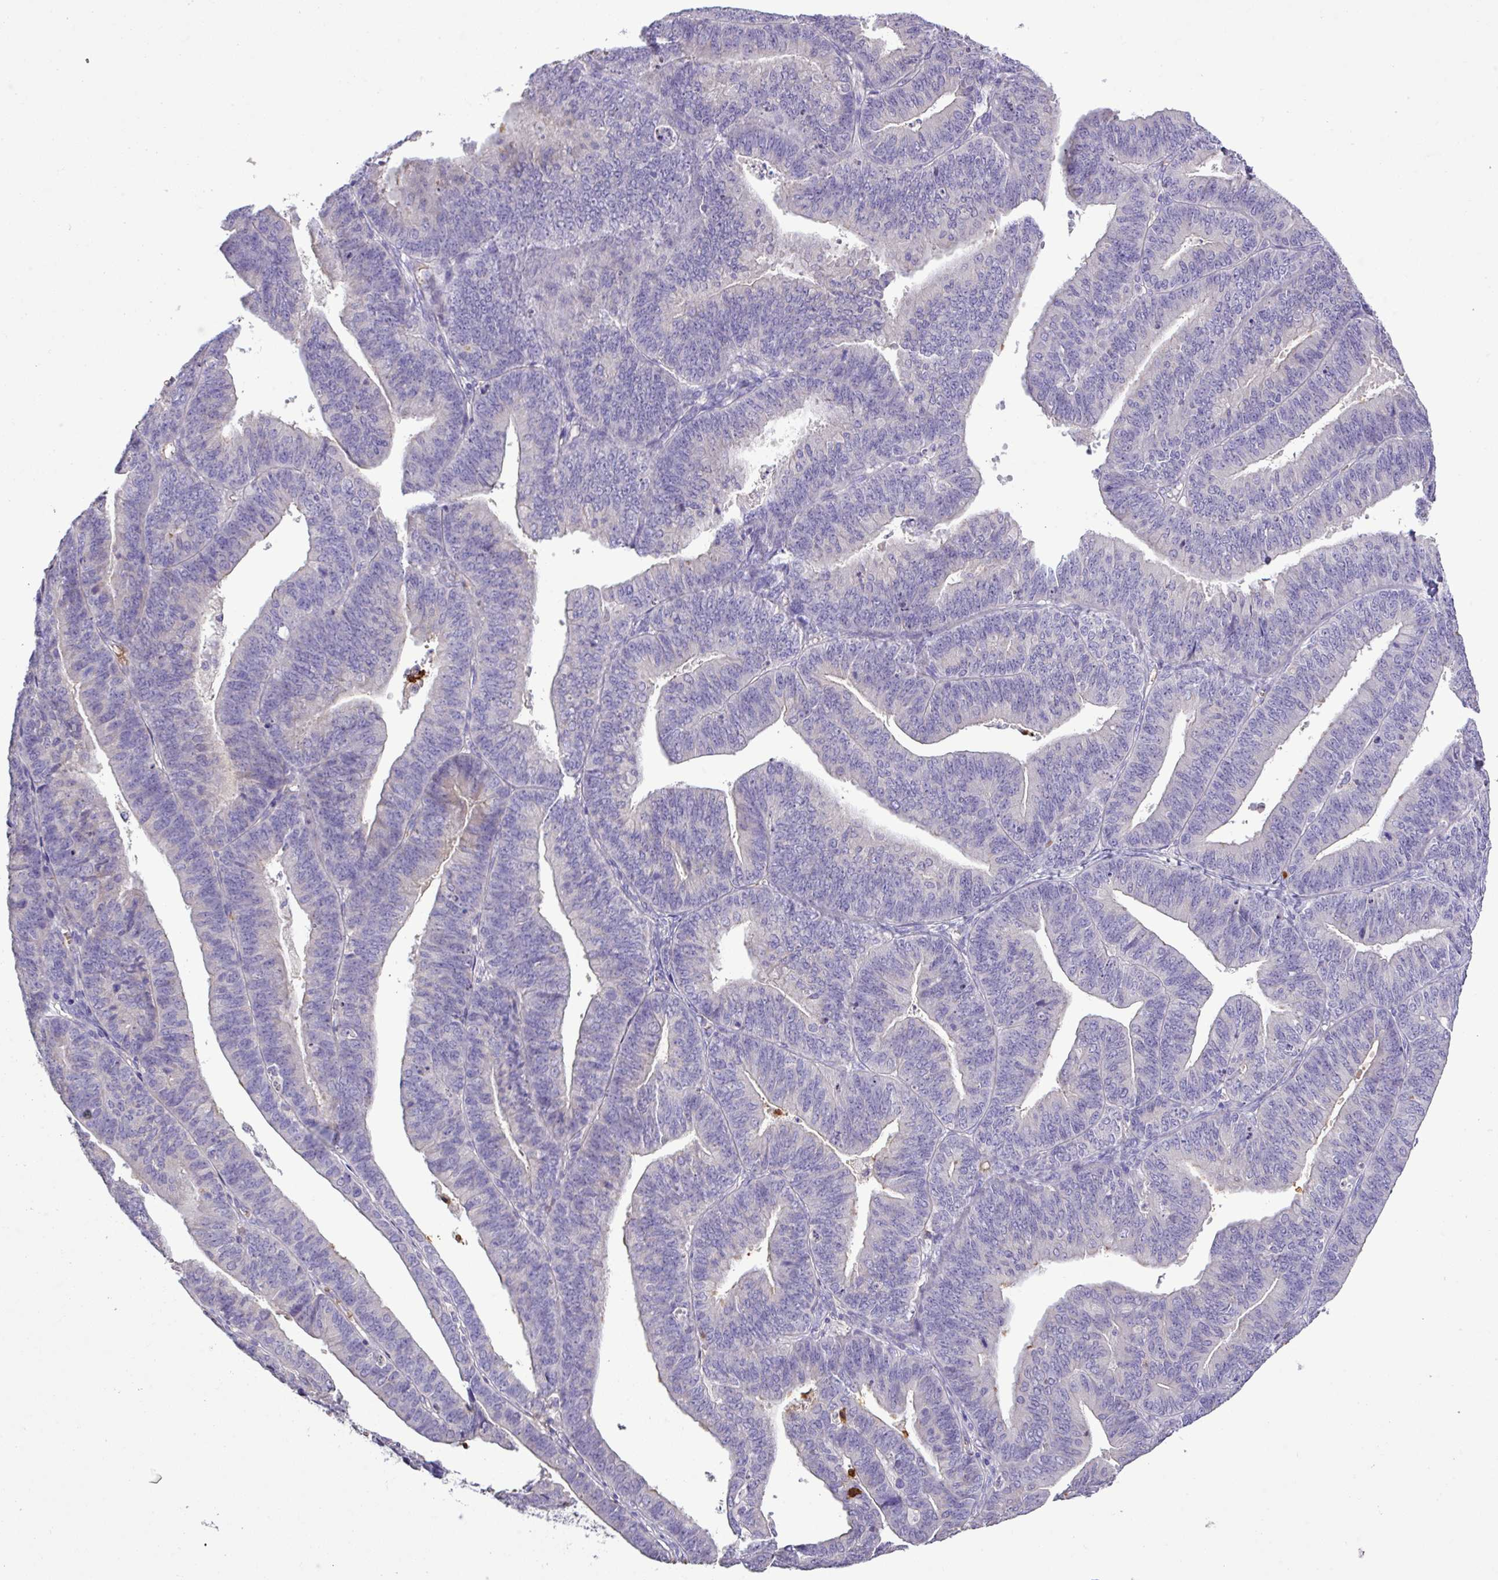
{"staining": {"intensity": "negative", "quantity": "none", "location": "none"}, "tissue": "endometrial cancer", "cell_type": "Tumor cells", "image_type": "cancer", "snomed": [{"axis": "morphology", "description": "Adenocarcinoma, NOS"}, {"axis": "topography", "description": "Endometrium"}], "caption": "Immunohistochemistry (IHC) of endometrial adenocarcinoma reveals no positivity in tumor cells. (DAB (3,3'-diaminobenzidine) immunohistochemistry, high magnification).", "gene": "MGAT4B", "patient": {"sex": "female", "age": 73}}